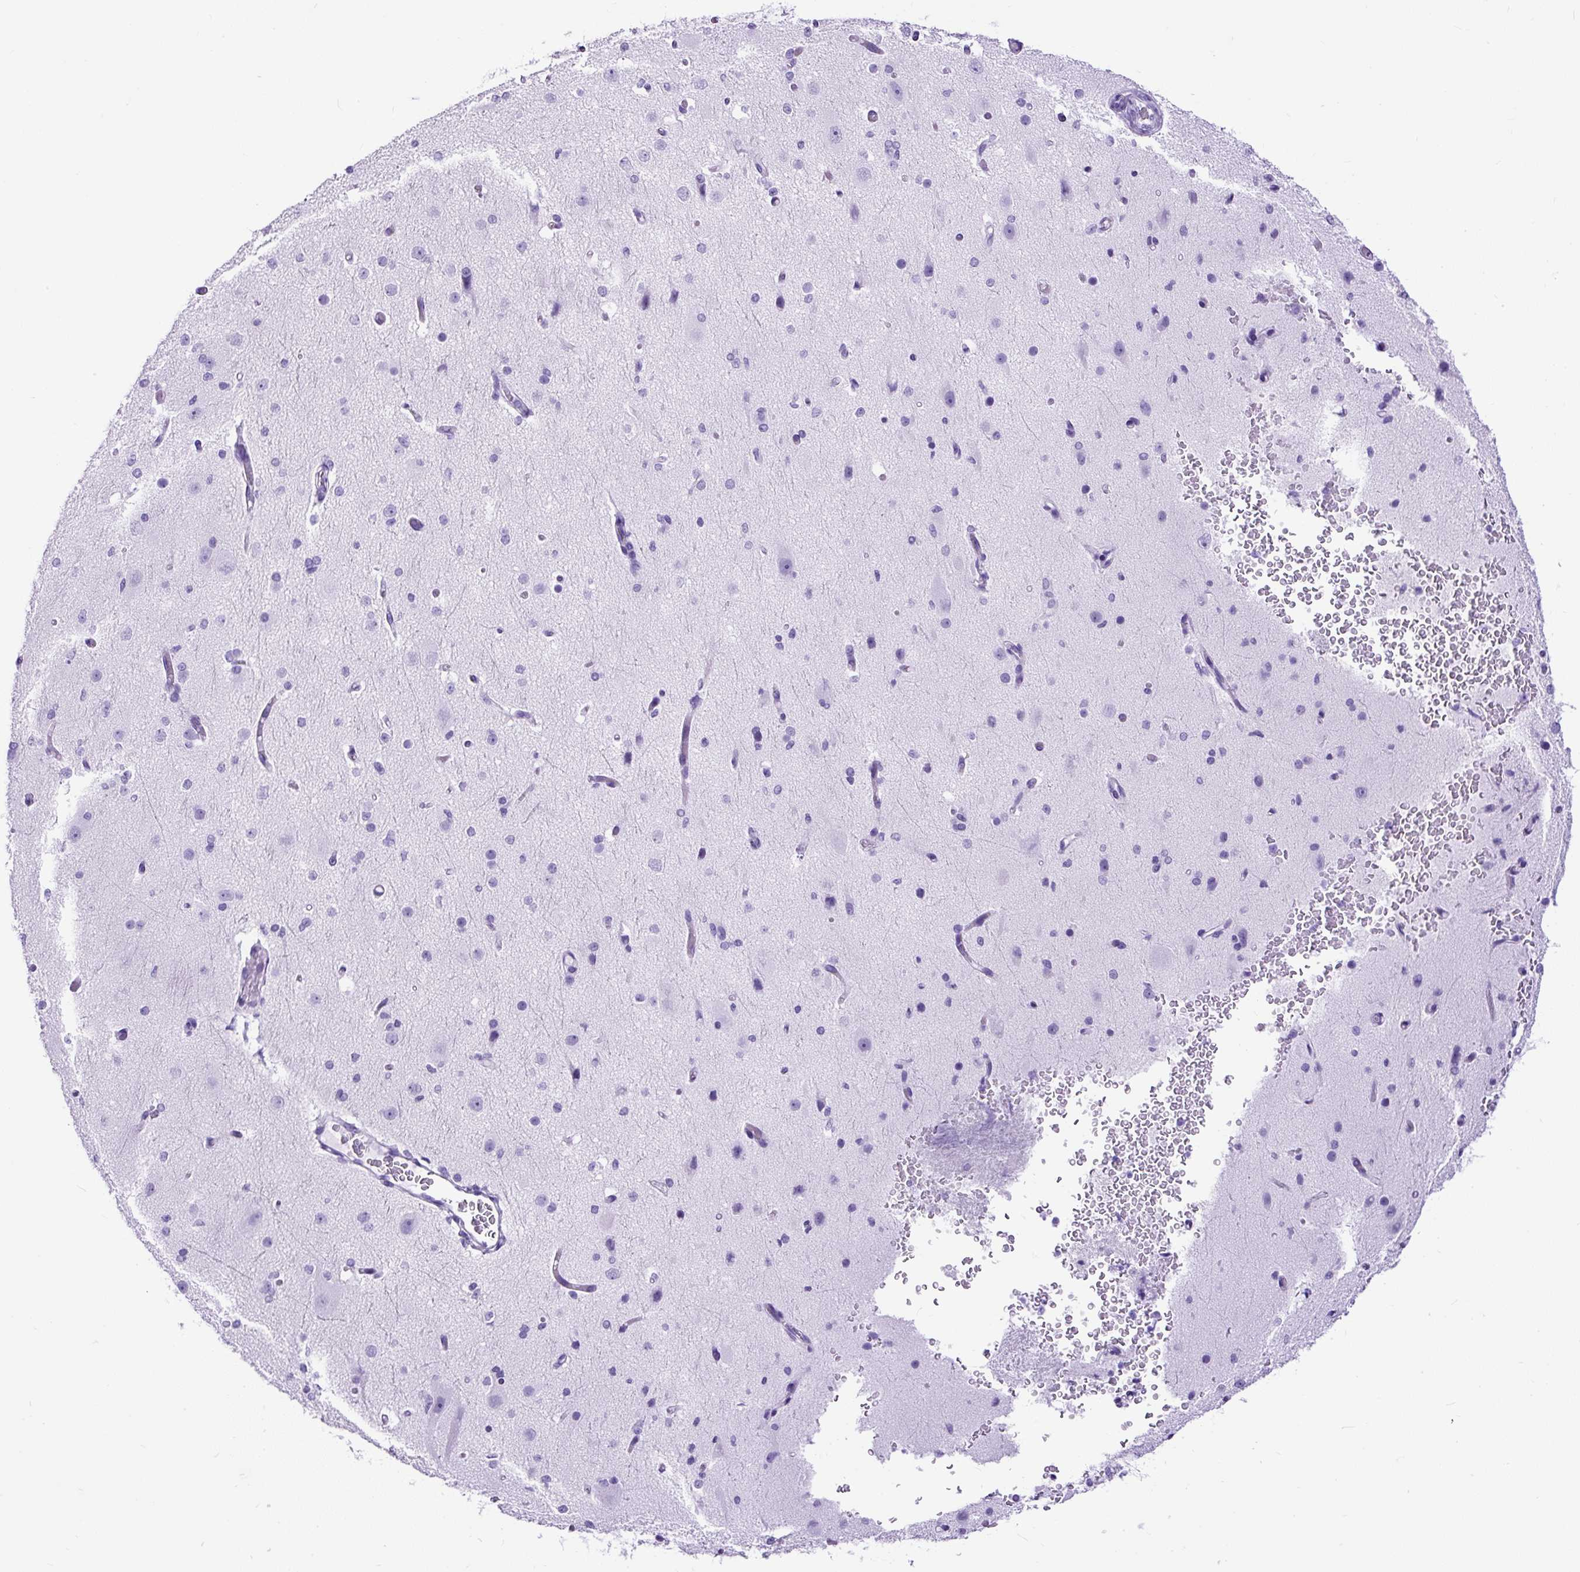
{"staining": {"intensity": "negative", "quantity": "none", "location": "none"}, "tissue": "cerebral cortex", "cell_type": "Endothelial cells", "image_type": "normal", "snomed": [{"axis": "morphology", "description": "Normal tissue, NOS"}, {"axis": "morphology", "description": "Inflammation, NOS"}, {"axis": "topography", "description": "Cerebral cortex"}], "caption": "Endothelial cells are negative for protein expression in unremarkable human cerebral cortex. Brightfield microscopy of immunohistochemistry stained with DAB (3,3'-diaminobenzidine) (brown) and hematoxylin (blue), captured at high magnification.", "gene": "PDIA2", "patient": {"sex": "male", "age": 6}}